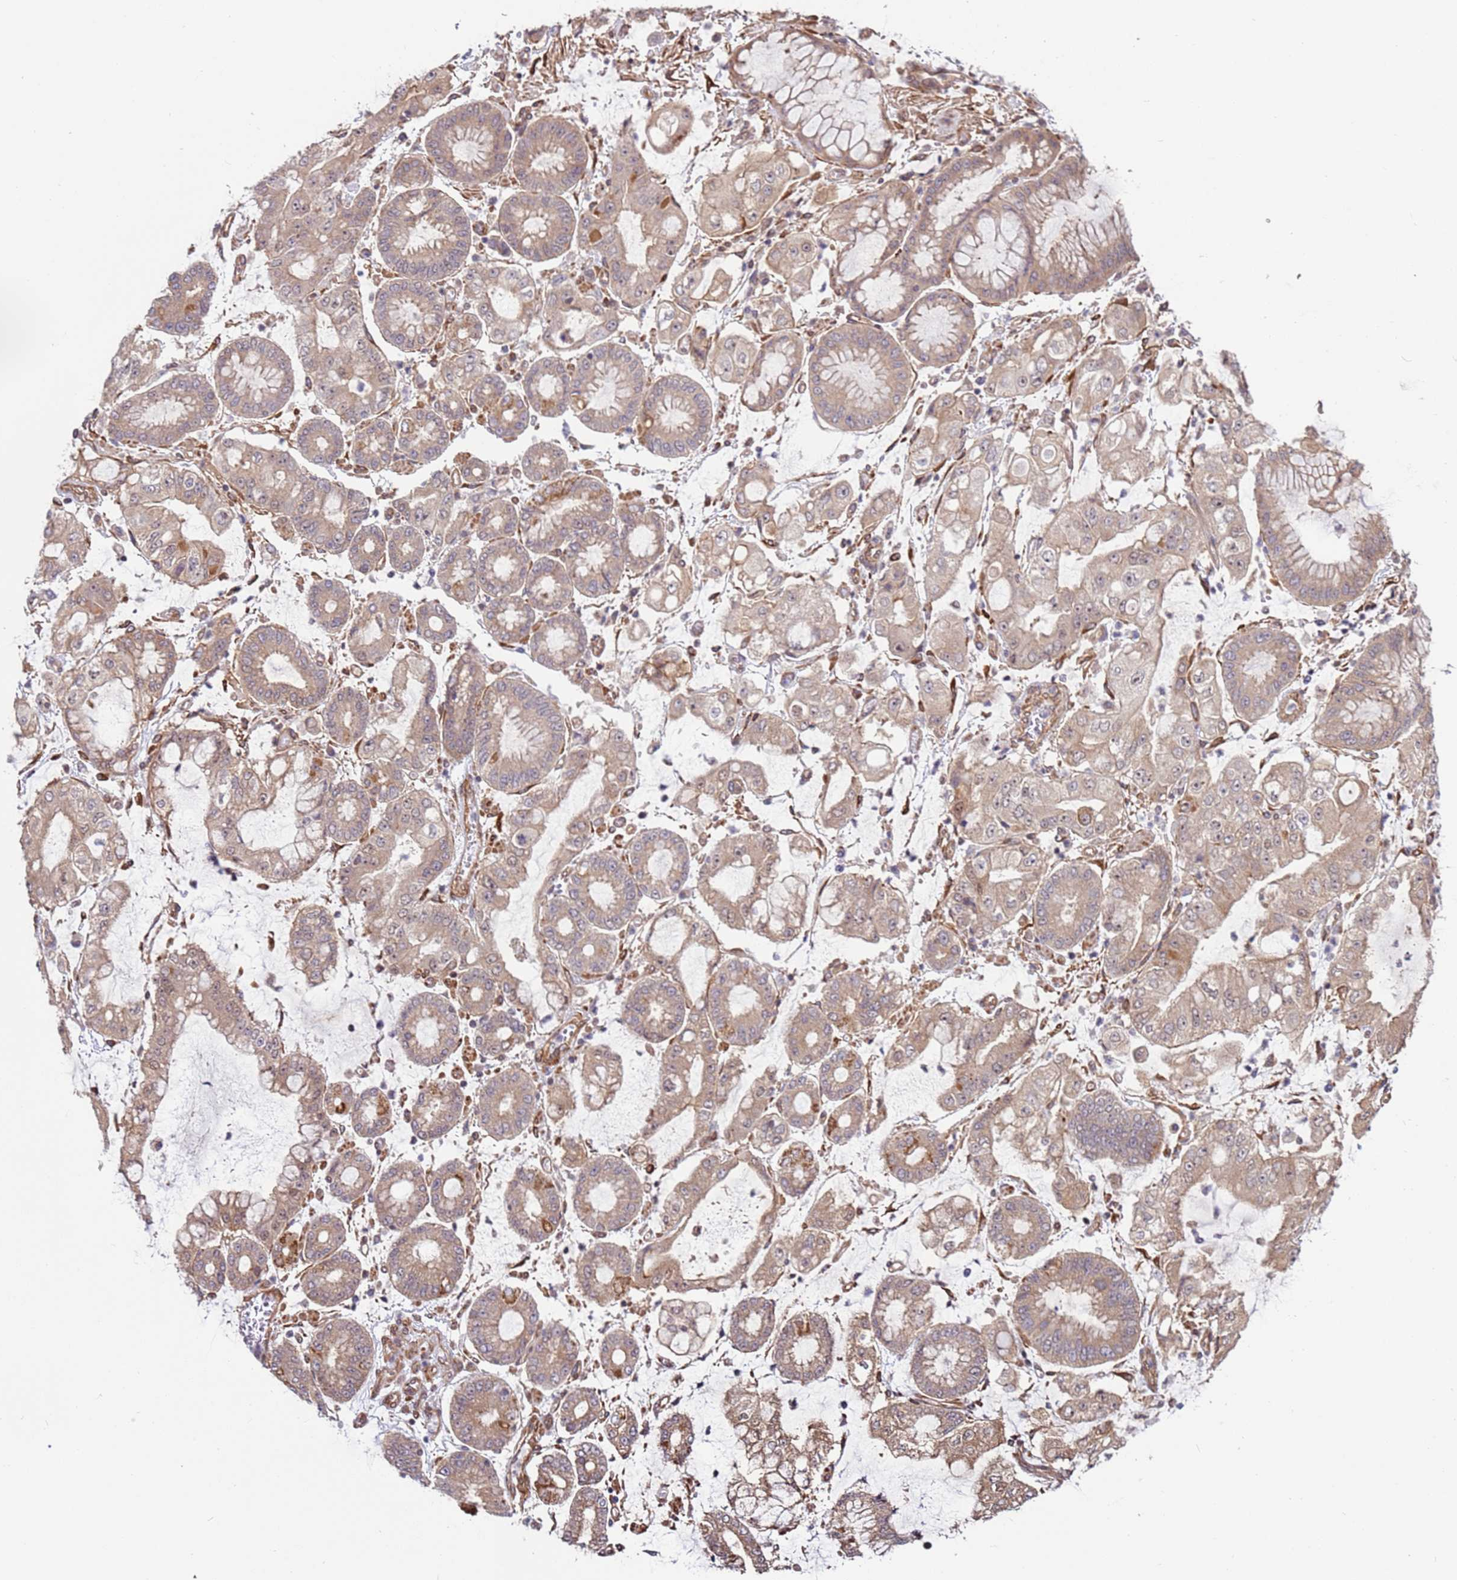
{"staining": {"intensity": "weak", "quantity": ">75%", "location": "cytoplasmic/membranous"}, "tissue": "stomach cancer", "cell_type": "Tumor cells", "image_type": "cancer", "snomed": [{"axis": "morphology", "description": "Adenocarcinoma, NOS"}, {"axis": "topography", "description": "Stomach"}], "caption": "There is low levels of weak cytoplasmic/membranous positivity in tumor cells of stomach cancer (adenocarcinoma), as demonstrated by immunohistochemical staining (brown color).", "gene": "DCAF4", "patient": {"sex": "male", "age": 76}}